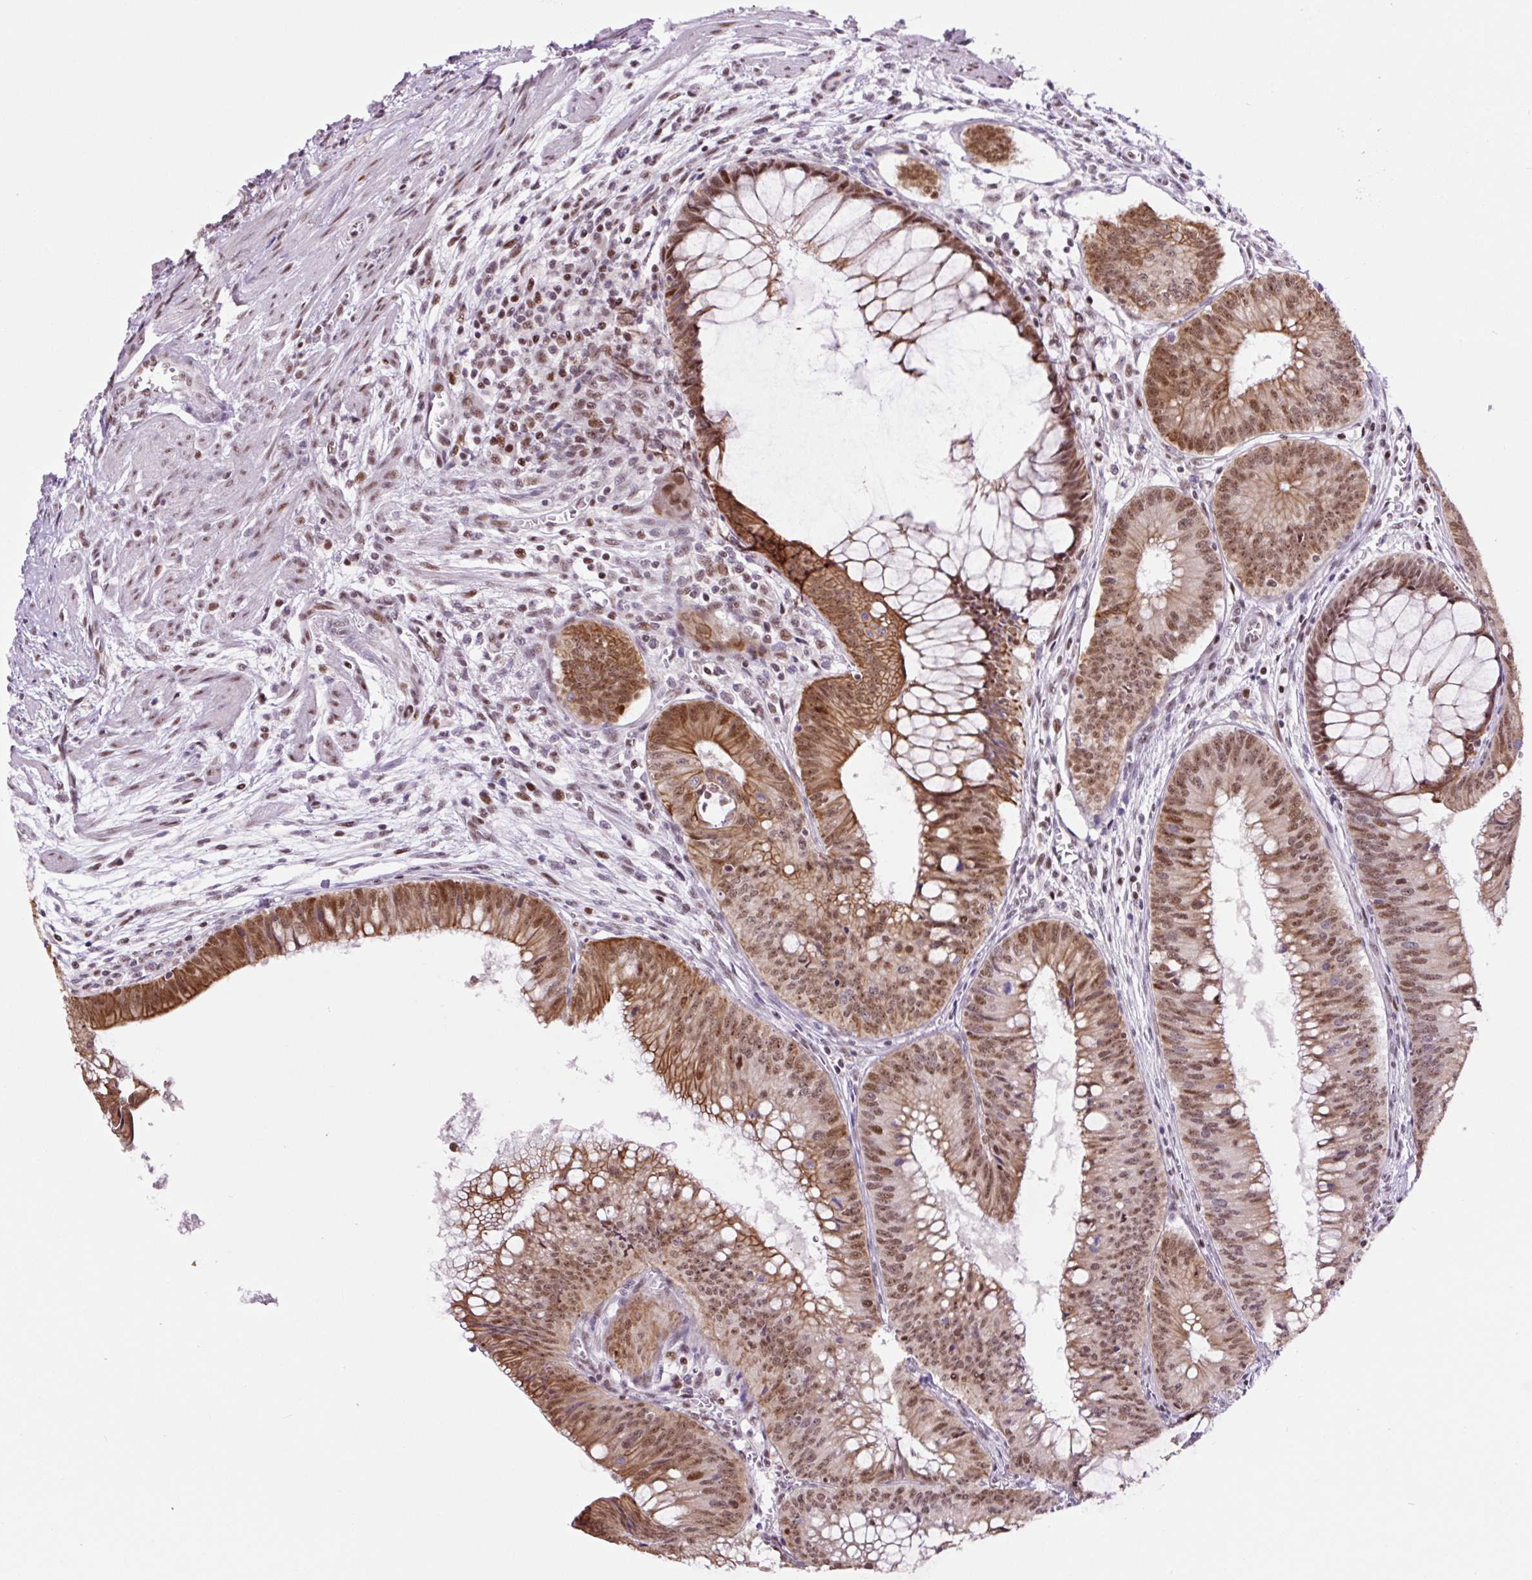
{"staining": {"intensity": "moderate", "quantity": ">75%", "location": "cytoplasmic/membranous,nuclear"}, "tissue": "colorectal cancer", "cell_type": "Tumor cells", "image_type": "cancer", "snomed": [{"axis": "morphology", "description": "Adenocarcinoma, NOS"}, {"axis": "topography", "description": "Rectum"}], "caption": "Immunohistochemistry histopathology image of human colorectal adenocarcinoma stained for a protein (brown), which demonstrates medium levels of moderate cytoplasmic/membranous and nuclear expression in approximately >75% of tumor cells.", "gene": "TAF1A", "patient": {"sex": "female", "age": 72}}